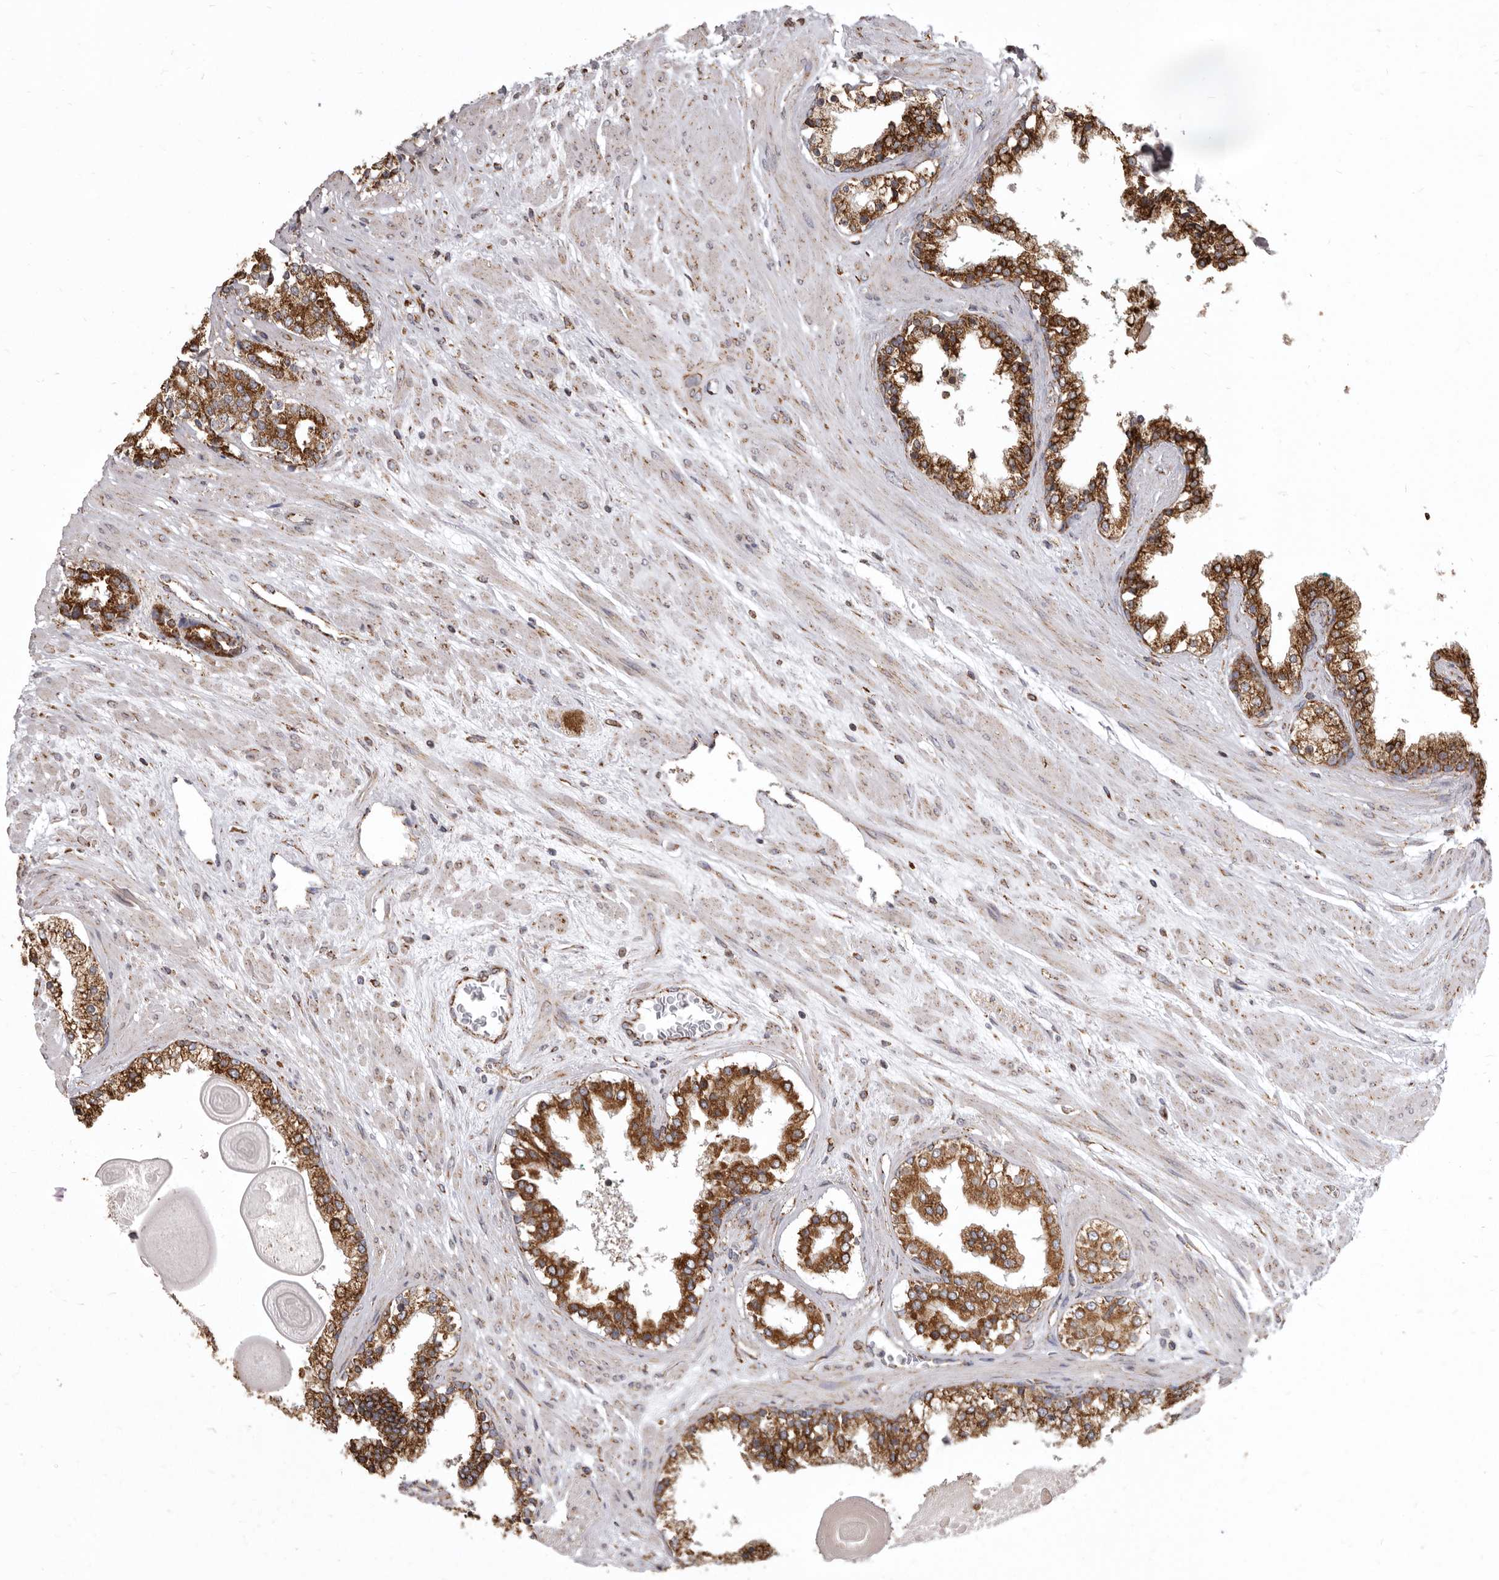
{"staining": {"intensity": "strong", "quantity": ">75%", "location": "cytoplasmic/membranous"}, "tissue": "prostate cancer", "cell_type": "Tumor cells", "image_type": "cancer", "snomed": [{"axis": "morphology", "description": "Adenocarcinoma, High grade"}, {"axis": "topography", "description": "Prostate"}], "caption": "Immunohistochemistry (IHC) of high-grade adenocarcinoma (prostate) displays high levels of strong cytoplasmic/membranous expression in approximately >75% of tumor cells.", "gene": "CDK5RAP3", "patient": {"sex": "male", "age": 71}}